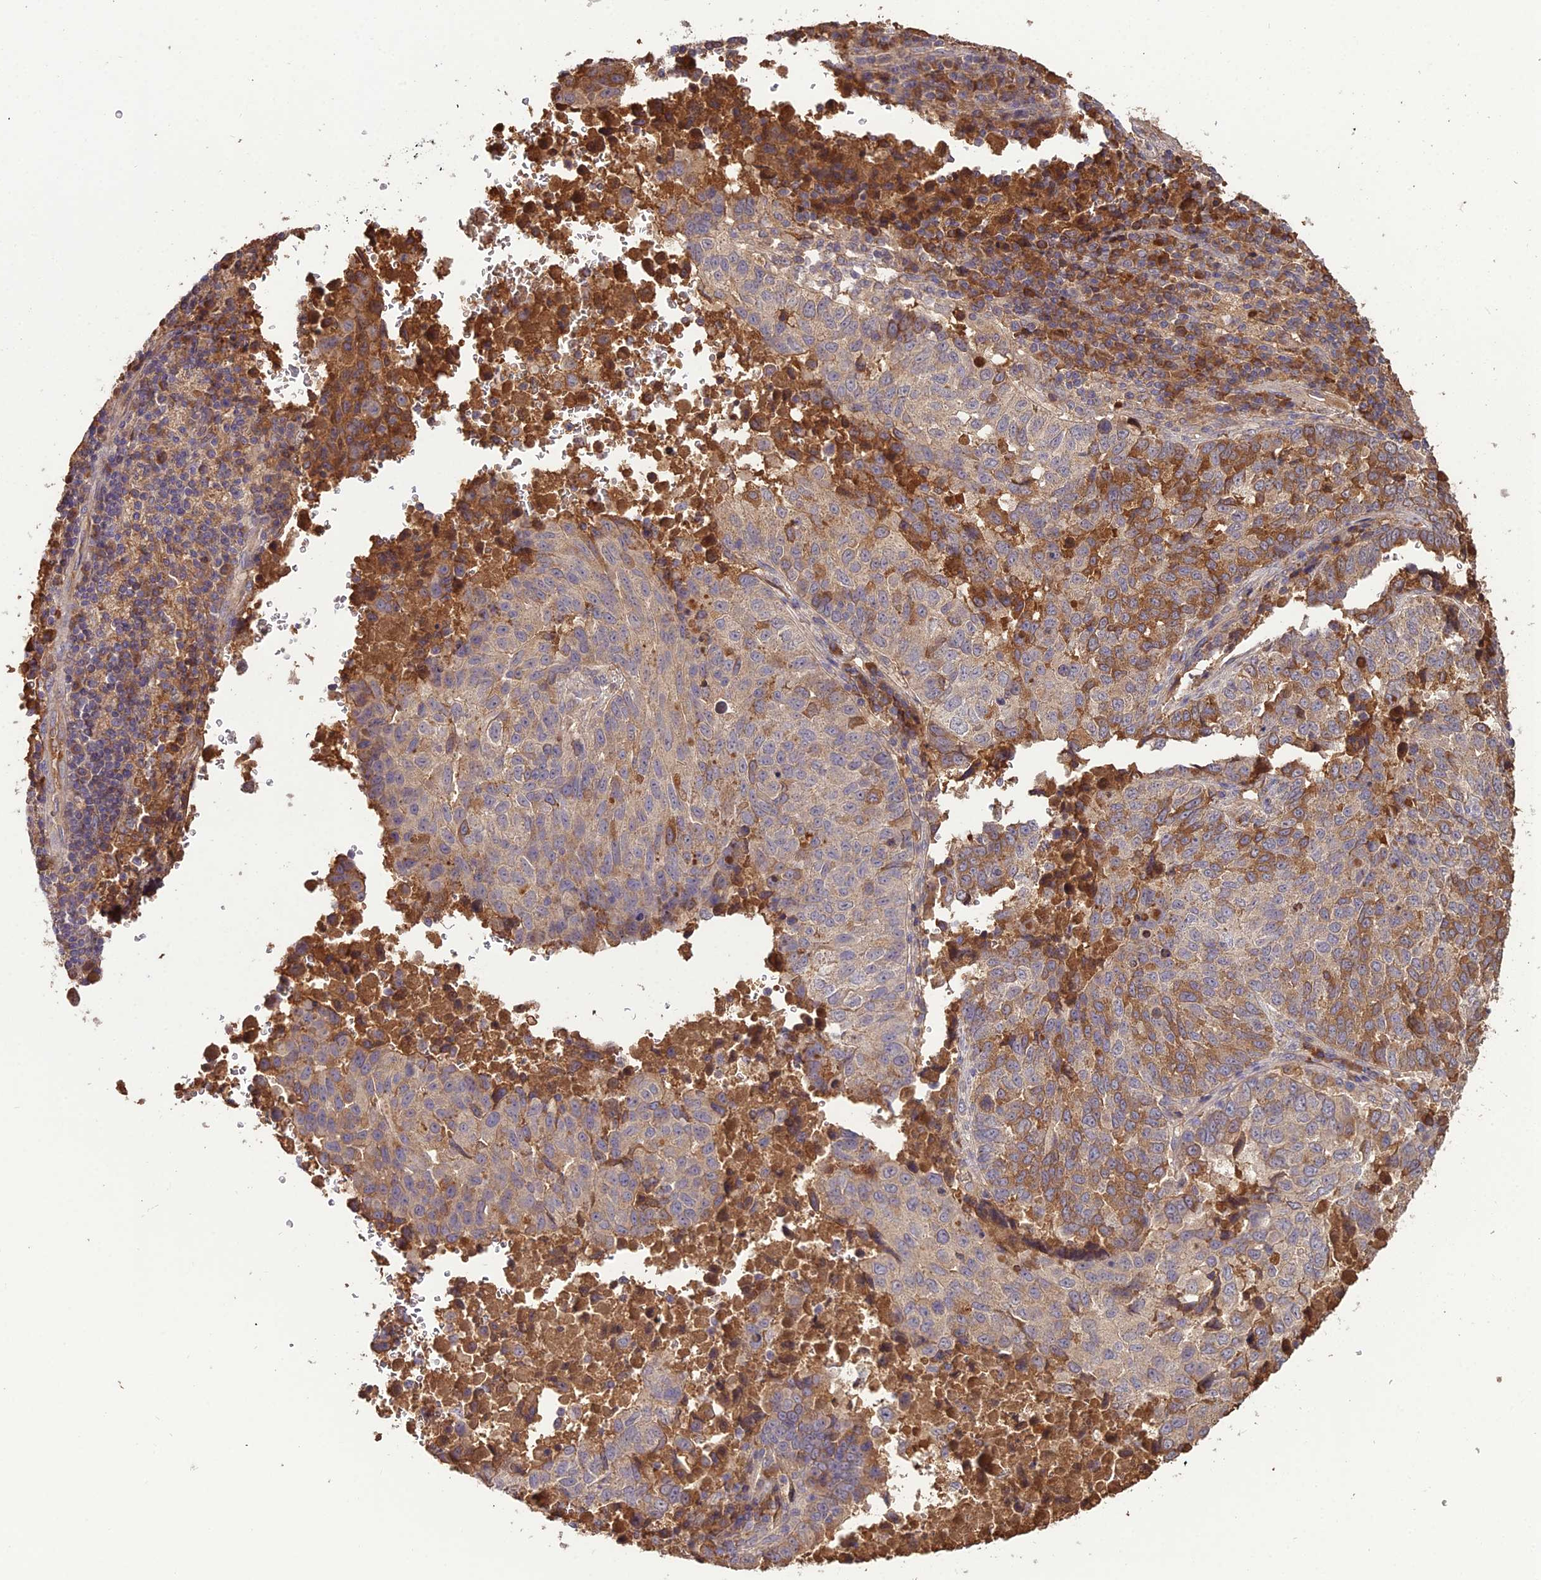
{"staining": {"intensity": "moderate", "quantity": "<25%", "location": "cytoplasmic/membranous"}, "tissue": "lung cancer", "cell_type": "Tumor cells", "image_type": "cancer", "snomed": [{"axis": "morphology", "description": "Squamous cell carcinoma, NOS"}, {"axis": "topography", "description": "Lung"}], "caption": "Immunohistochemistry (DAB (3,3'-diaminobenzidine)) staining of human lung cancer exhibits moderate cytoplasmic/membranous protein positivity in approximately <25% of tumor cells.", "gene": "KCTD16", "patient": {"sex": "male", "age": 73}}